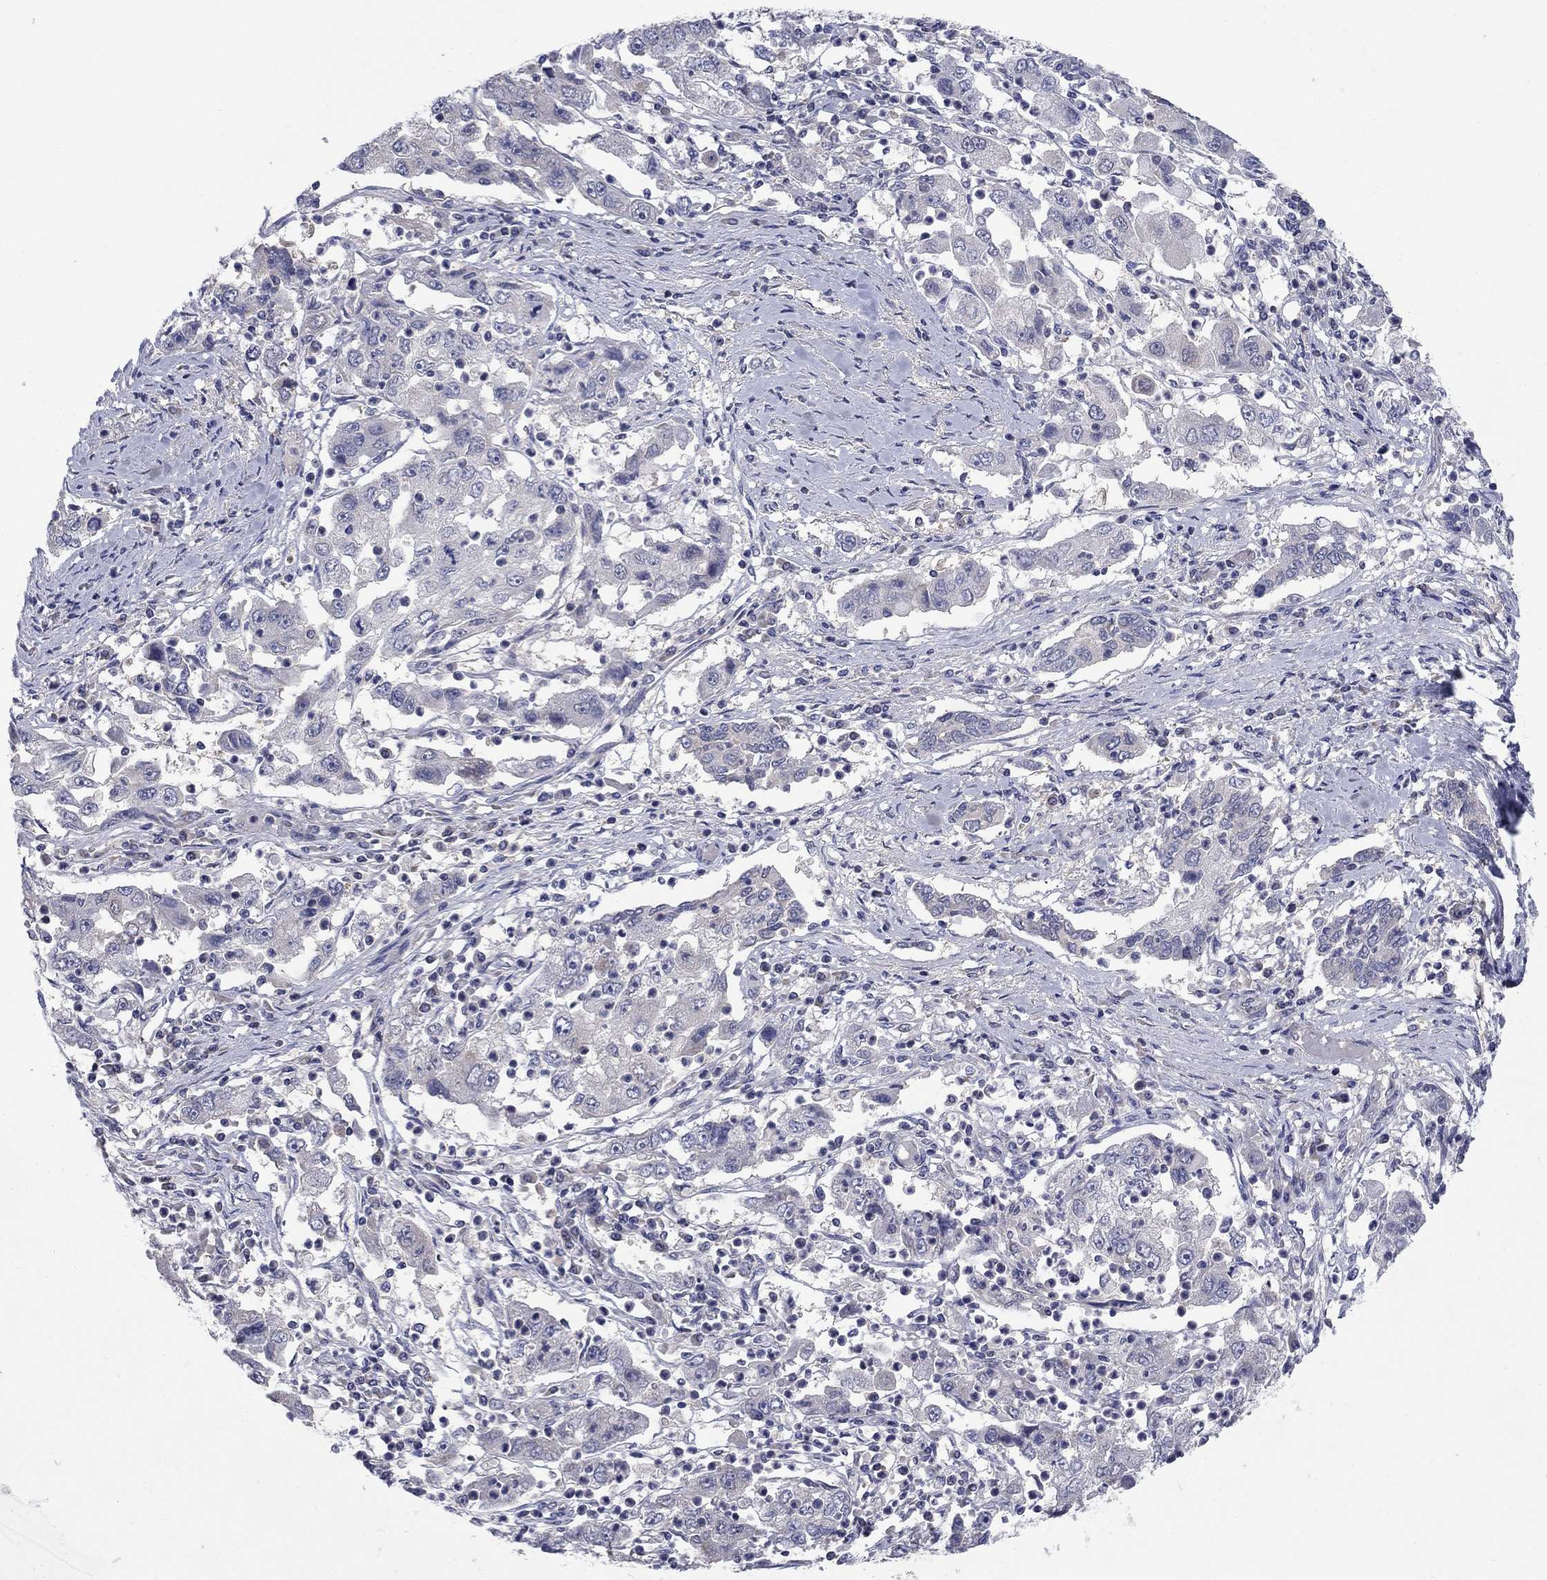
{"staining": {"intensity": "negative", "quantity": "none", "location": "none"}, "tissue": "cervical cancer", "cell_type": "Tumor cells", "image_type": "cancer", "snomed": [{"axis": "morphology", "description": "Squamous cell carcinoma, NOS"}, {"axis": "topography", "description": "Cervix"}], "caption": "Histopathology image shows no significant protein expression in tumor cells of cervical cancer (squamous cell carcinoma). (Brightfield microscopy of DAB IHC at high magnification).", "gene": "GRHPR", "patient": {"sex": "female", "age": 36}}